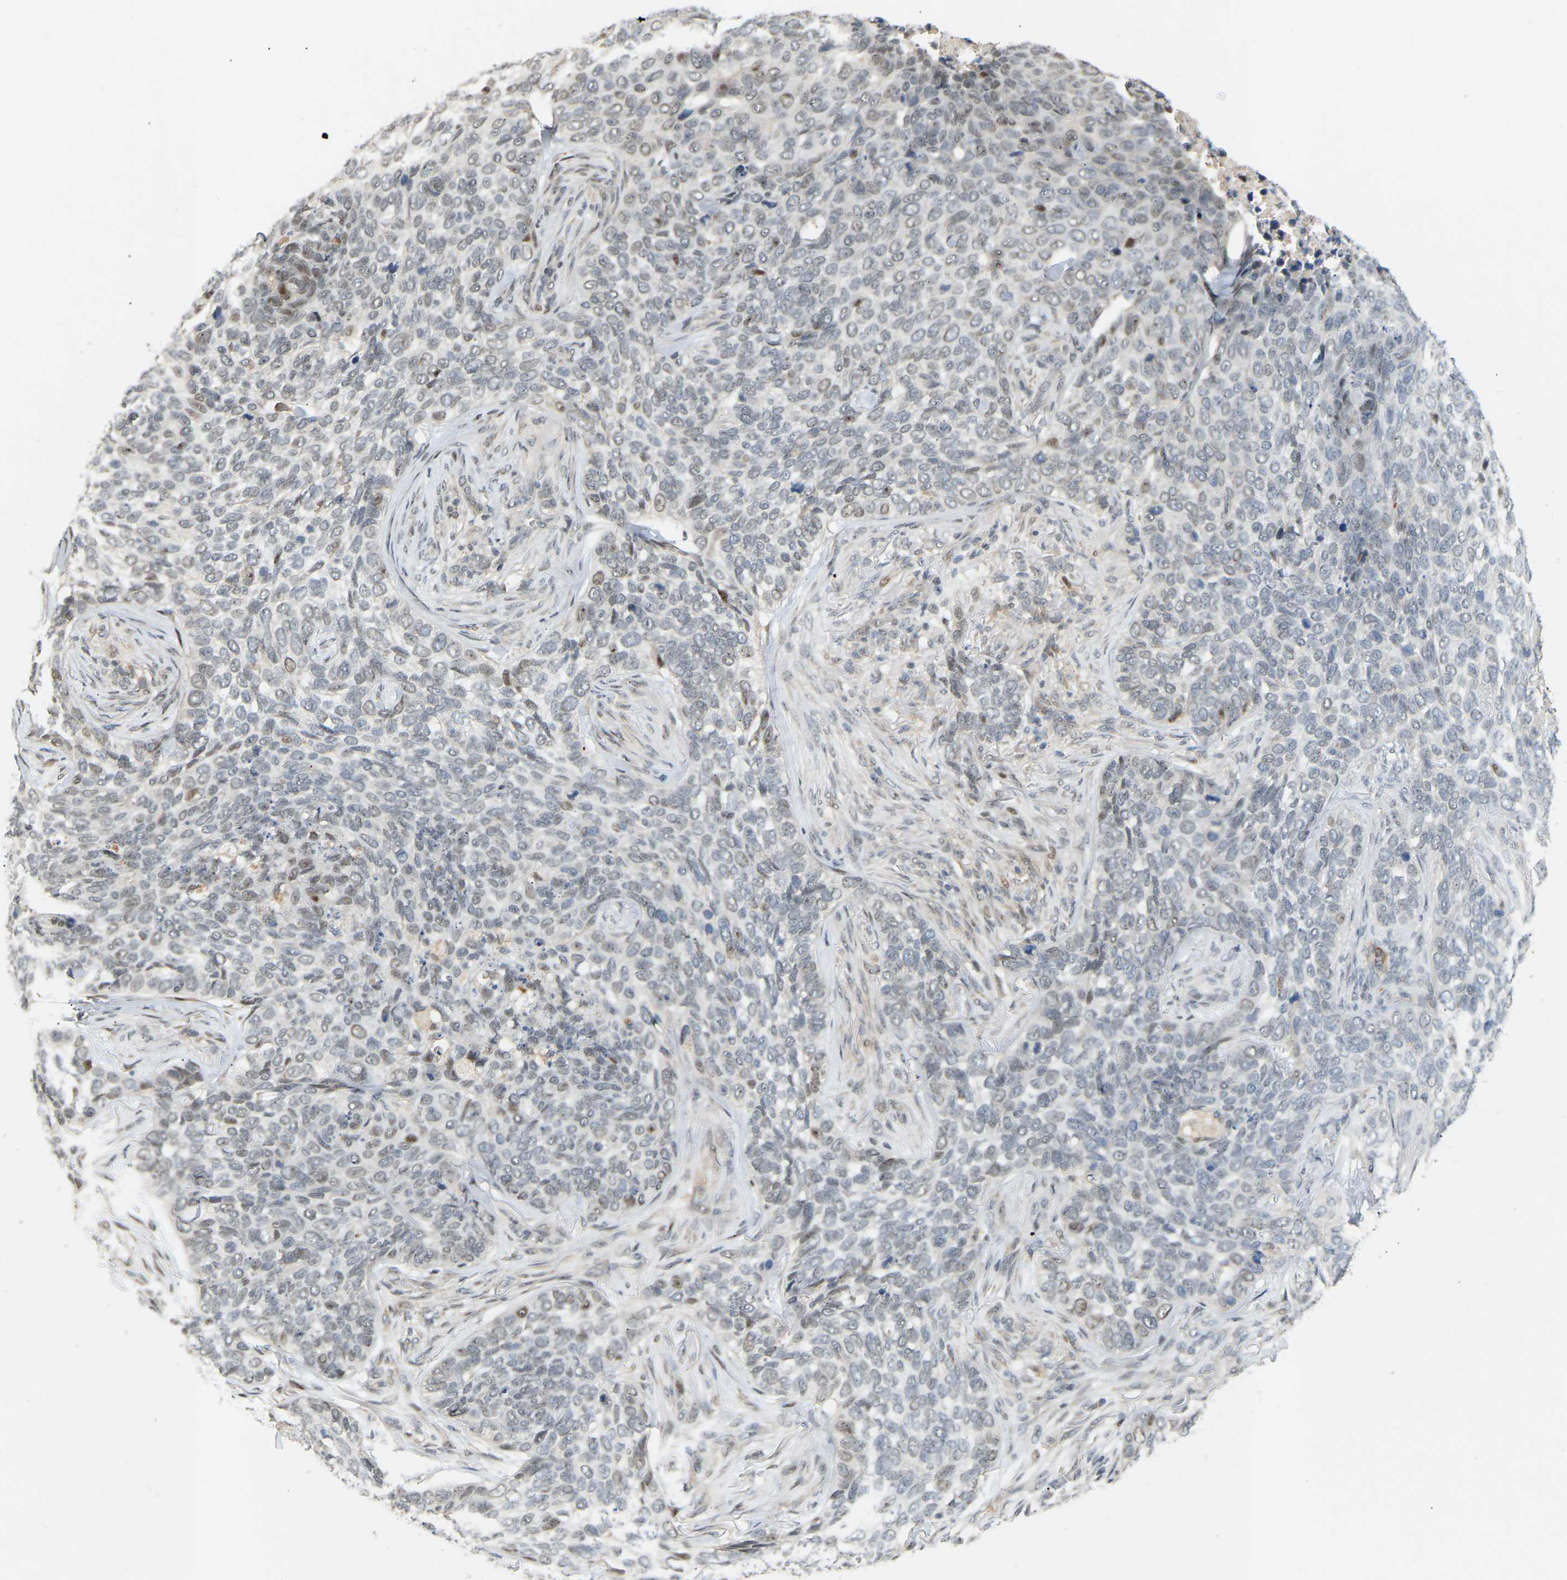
{"staining": {"intensity": "negative", "quantity": "none", "location": "none"}, "tissue": "skin cancer", "cell_type": "Tumor cells", "image_type": "cancer", "snomed": [{"axis": "morphology", "description": "Basal cell carcinoma"}, {"axis": "topography", "description": "Skin"}], "caption": "A histopathology image of skin cancer stained for a protein exhibits no brown staining in tumor cells.", "gene": "PTPN4", "patient": {"sex": "female", "age": 64}}